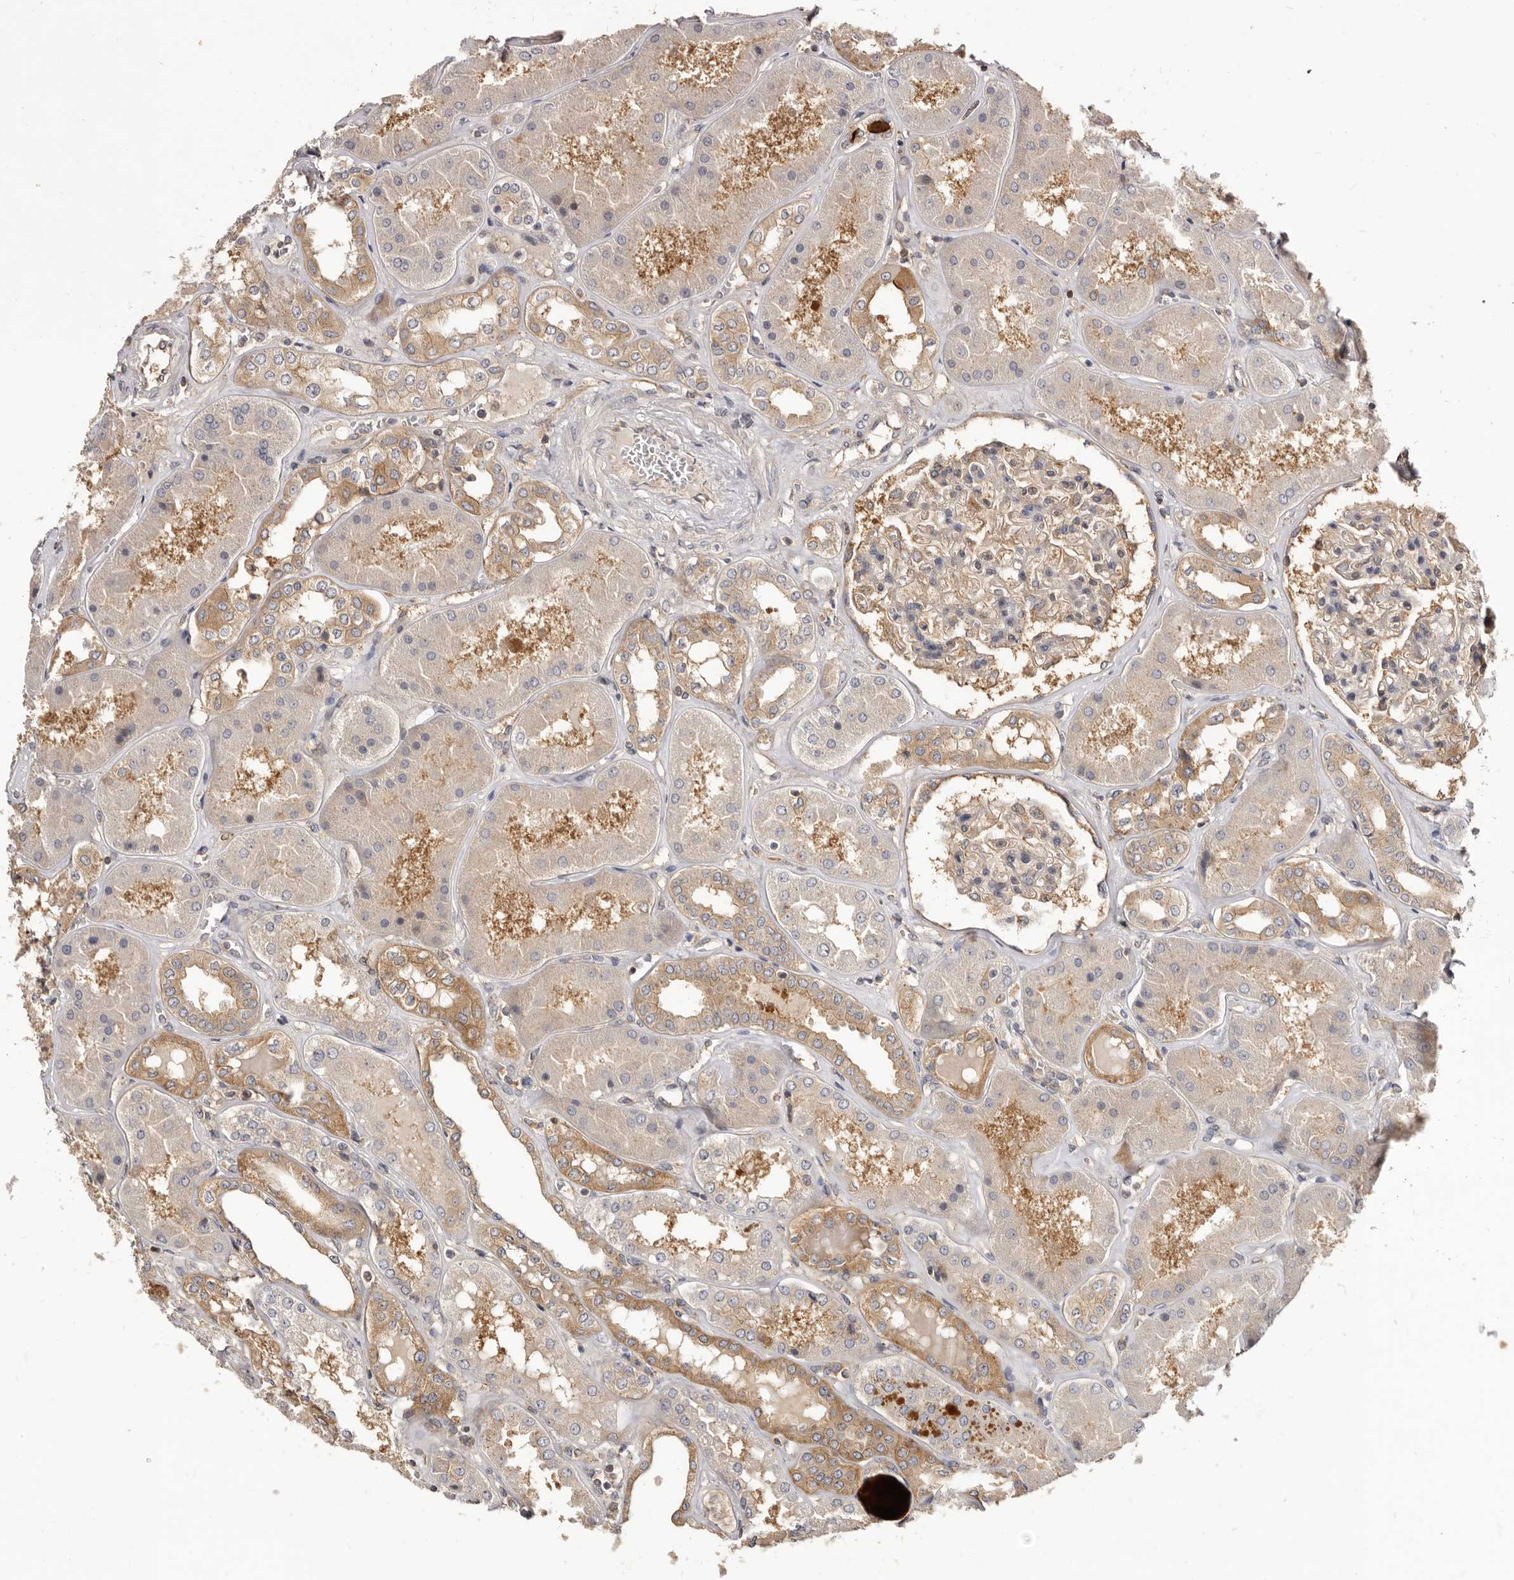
{"staining": {"intensity": "moderate", "quantity": "25%-75%", "location": "cytoplasmic/membranous"}, "tissue": "kidney", "cell_type": "Cells in glomeruli", "image_type": "normal", "snomed": [{"axis": "morphology", "description": "Normal tissue, NOS"}, {"axis": "topography", "description": "Kidney"}], "caption": "The histopathology image exhibits immunohistochemical staining of unremarkable kidney. There is moderate cytoplasmic/membranous staining is identified in approximately 25%-75% of cells in glomeruli.", "gene": "ADAMTS20", "patient": {"sex": "female", "age": 56}}